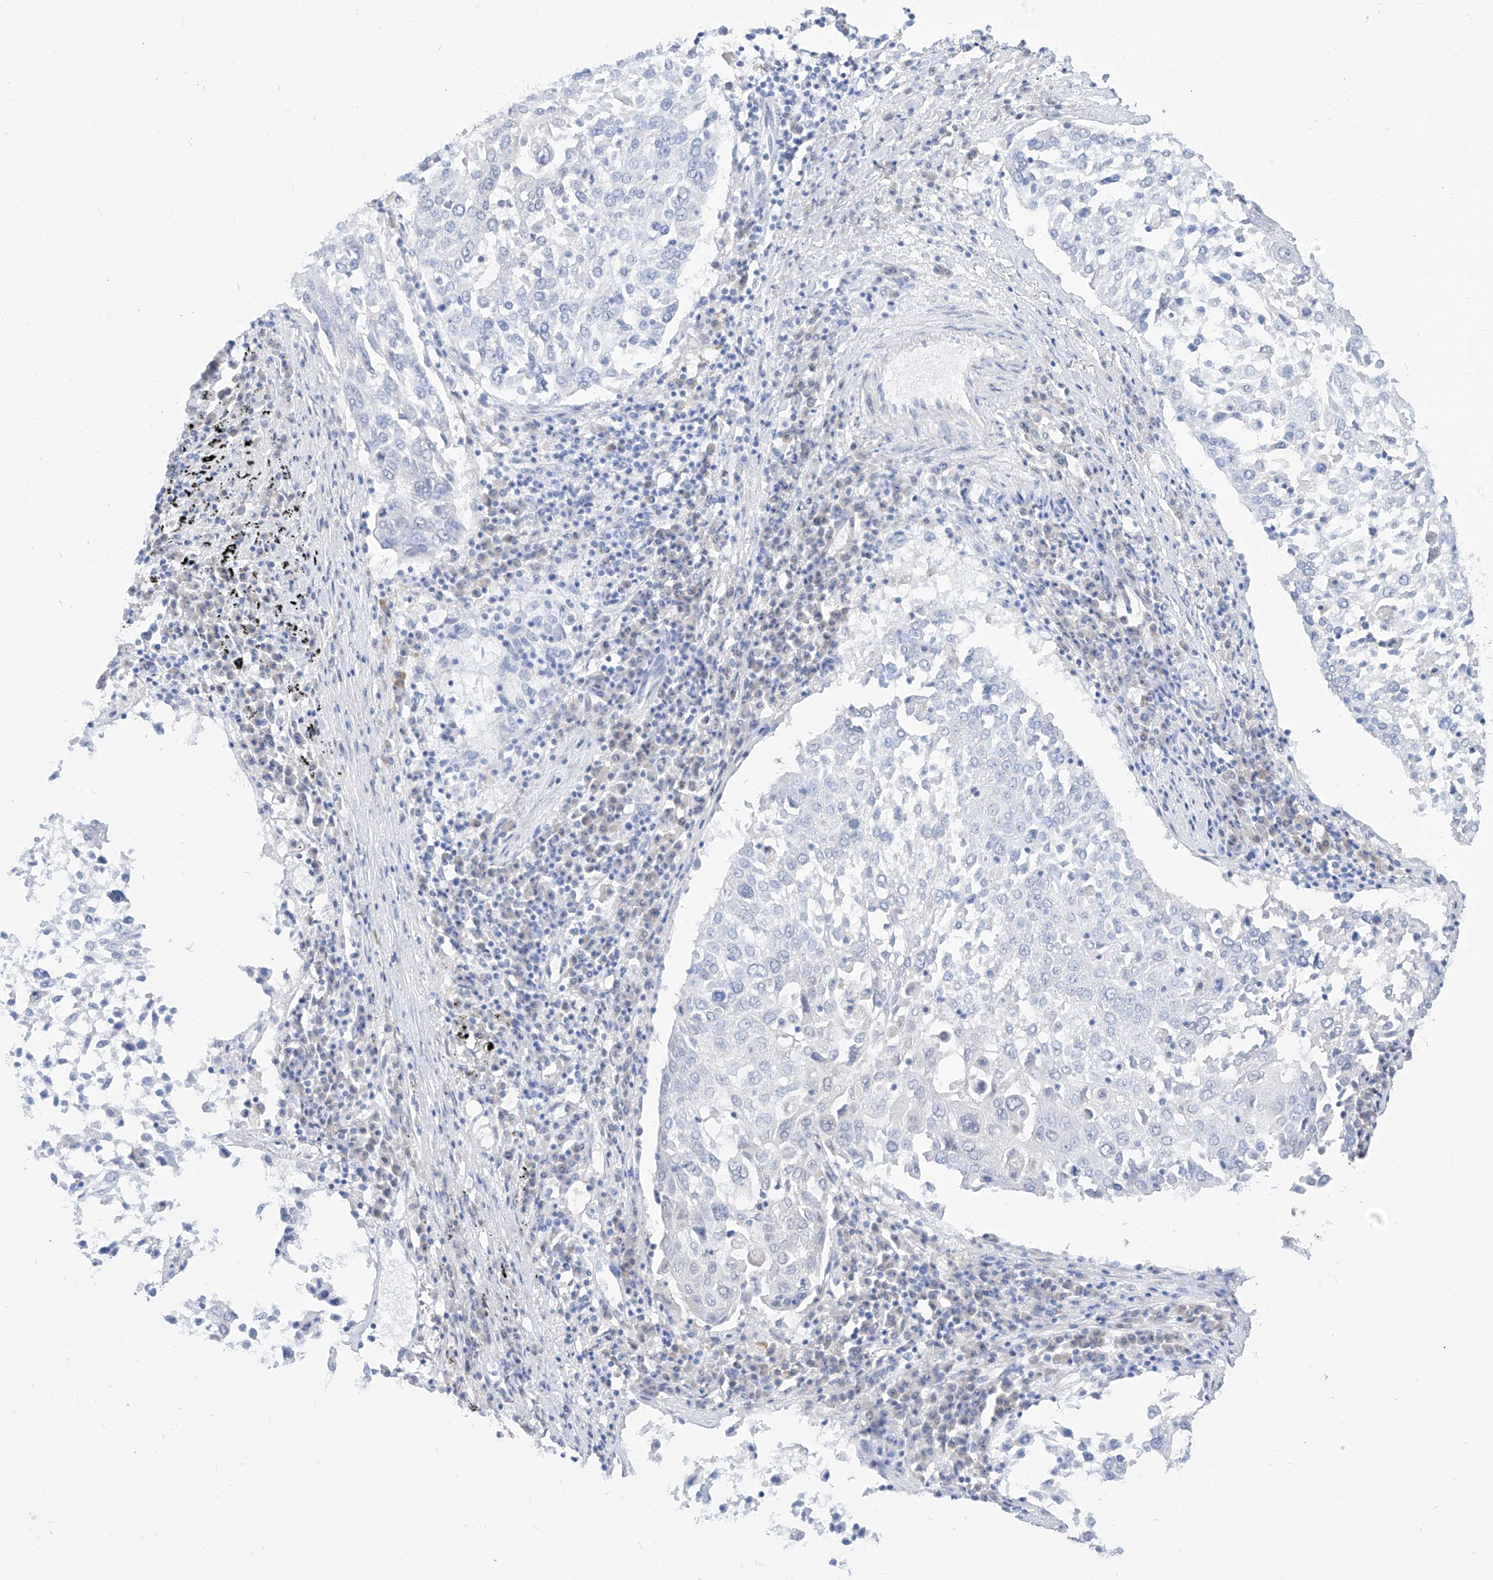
{"staining": {"intensity": "negative", "quantity": "none", "location": "none"}, "tissue": "lung cancer", "cell_type": "Tumor cells", "image_type": "cancer", "snomed": [{"axis": "morphology", "description": "Squamous cell carcinoma, NOS"}, {"axis": "topography", "description": "Lung"}], "caption": "DAB (3,3'-diaminobenzidine) immunohistochemical staining of lung cancer shows no significant positivity in tumor cells.", "gene": "PDXK", "patient": {"sex": "male", "age": 65}}